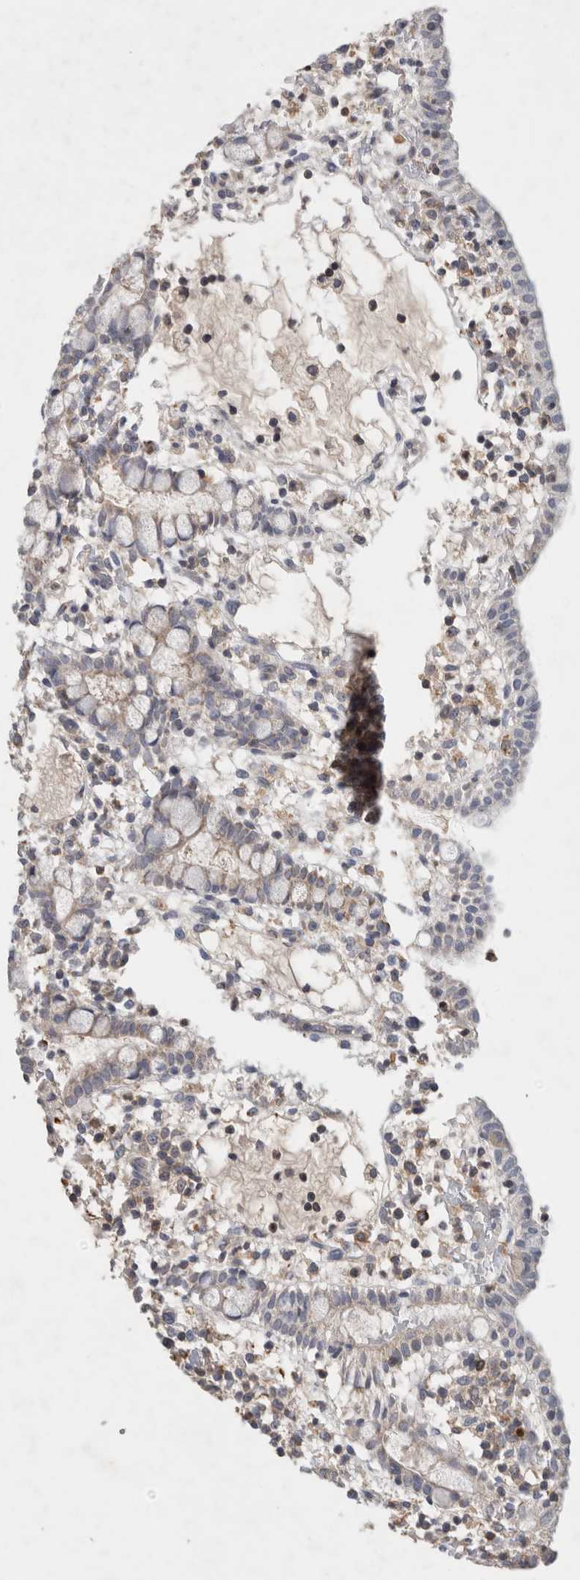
{"staining": {"intensity": "strong", "quantity": "<25%", "location": "cytoplasmic/membranous"}, "tissue": "small intestine", "cell_type": "Glandular cells", "image_type": "normal", "snomed": [{"axis": "morphology", "description": "Normal tissue, NOS"}, {"axis": "morphology", "description": "Developmental malformation"}, {"axis": "topography", "description": "Small intestine"}], "caption": "Small intestine stained with DAB (3,3'-diaminobenzidine) immunohistochemistry (IHC) reveals medium levels of strong cytoplasmic/membranous positivity in about <25% of glandular cells.", "gene": "GFRA2", "patient": {"sex": "male"}}